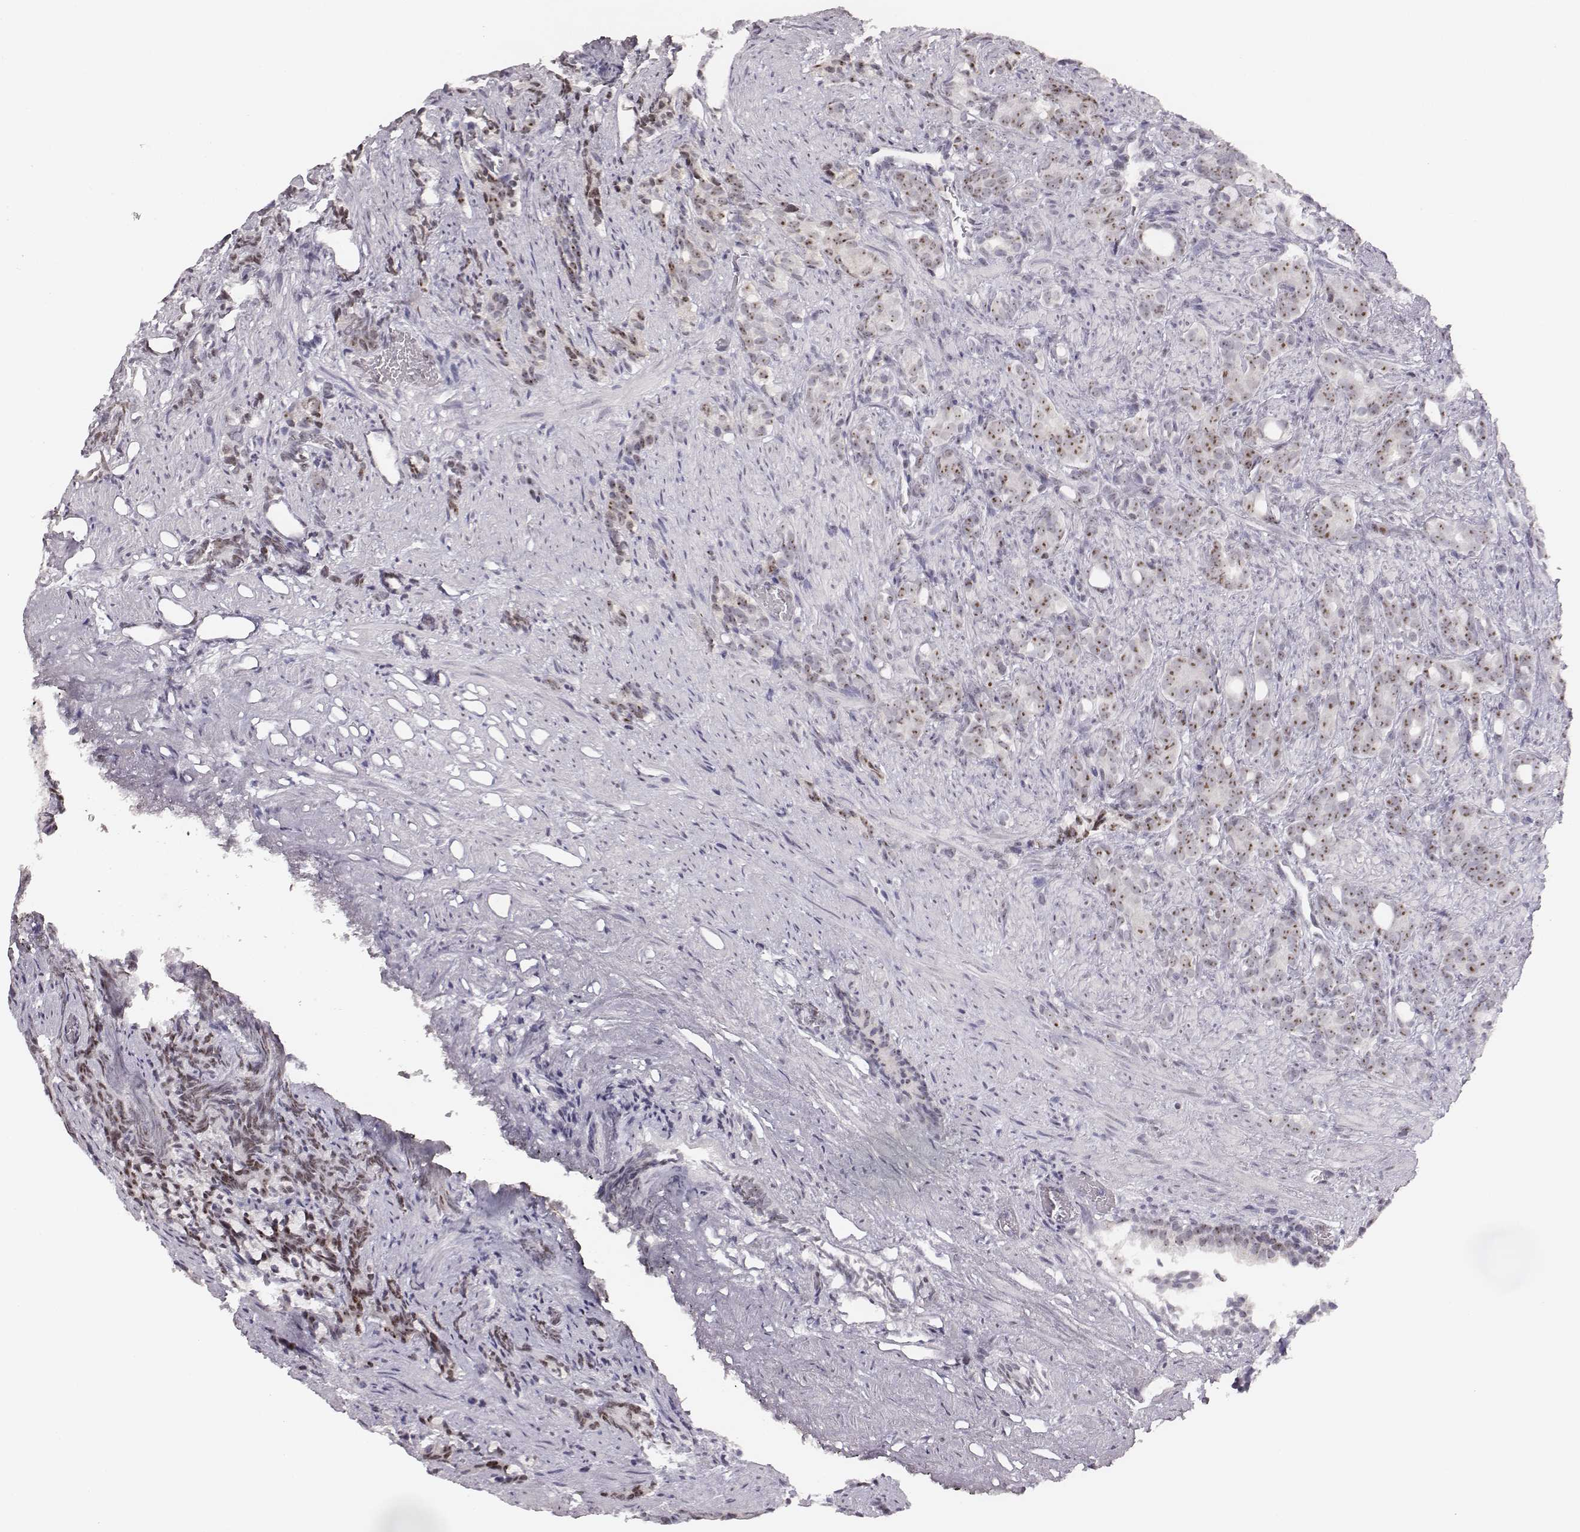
{"staining": {"intensity": "strong", "quantity": ">75%", "location": "nuclear"}, "tissue": "prostate cancer", "cell_type": "Tumor cells", "image_type": "cancer", "snomed": [{"axis": "morphology", "description": "Adenocarcinoma, High grade"}, {"axis": "topography", "description": "Prostate"}], "caption": "Strong nuclear expression for a protein is appreciated in approximately >75% of tumor cells of prostate cancer using immunohistochemistry (IHC).", "gene": "NIFK", "patient": {"sex": "male", "age": 84}}